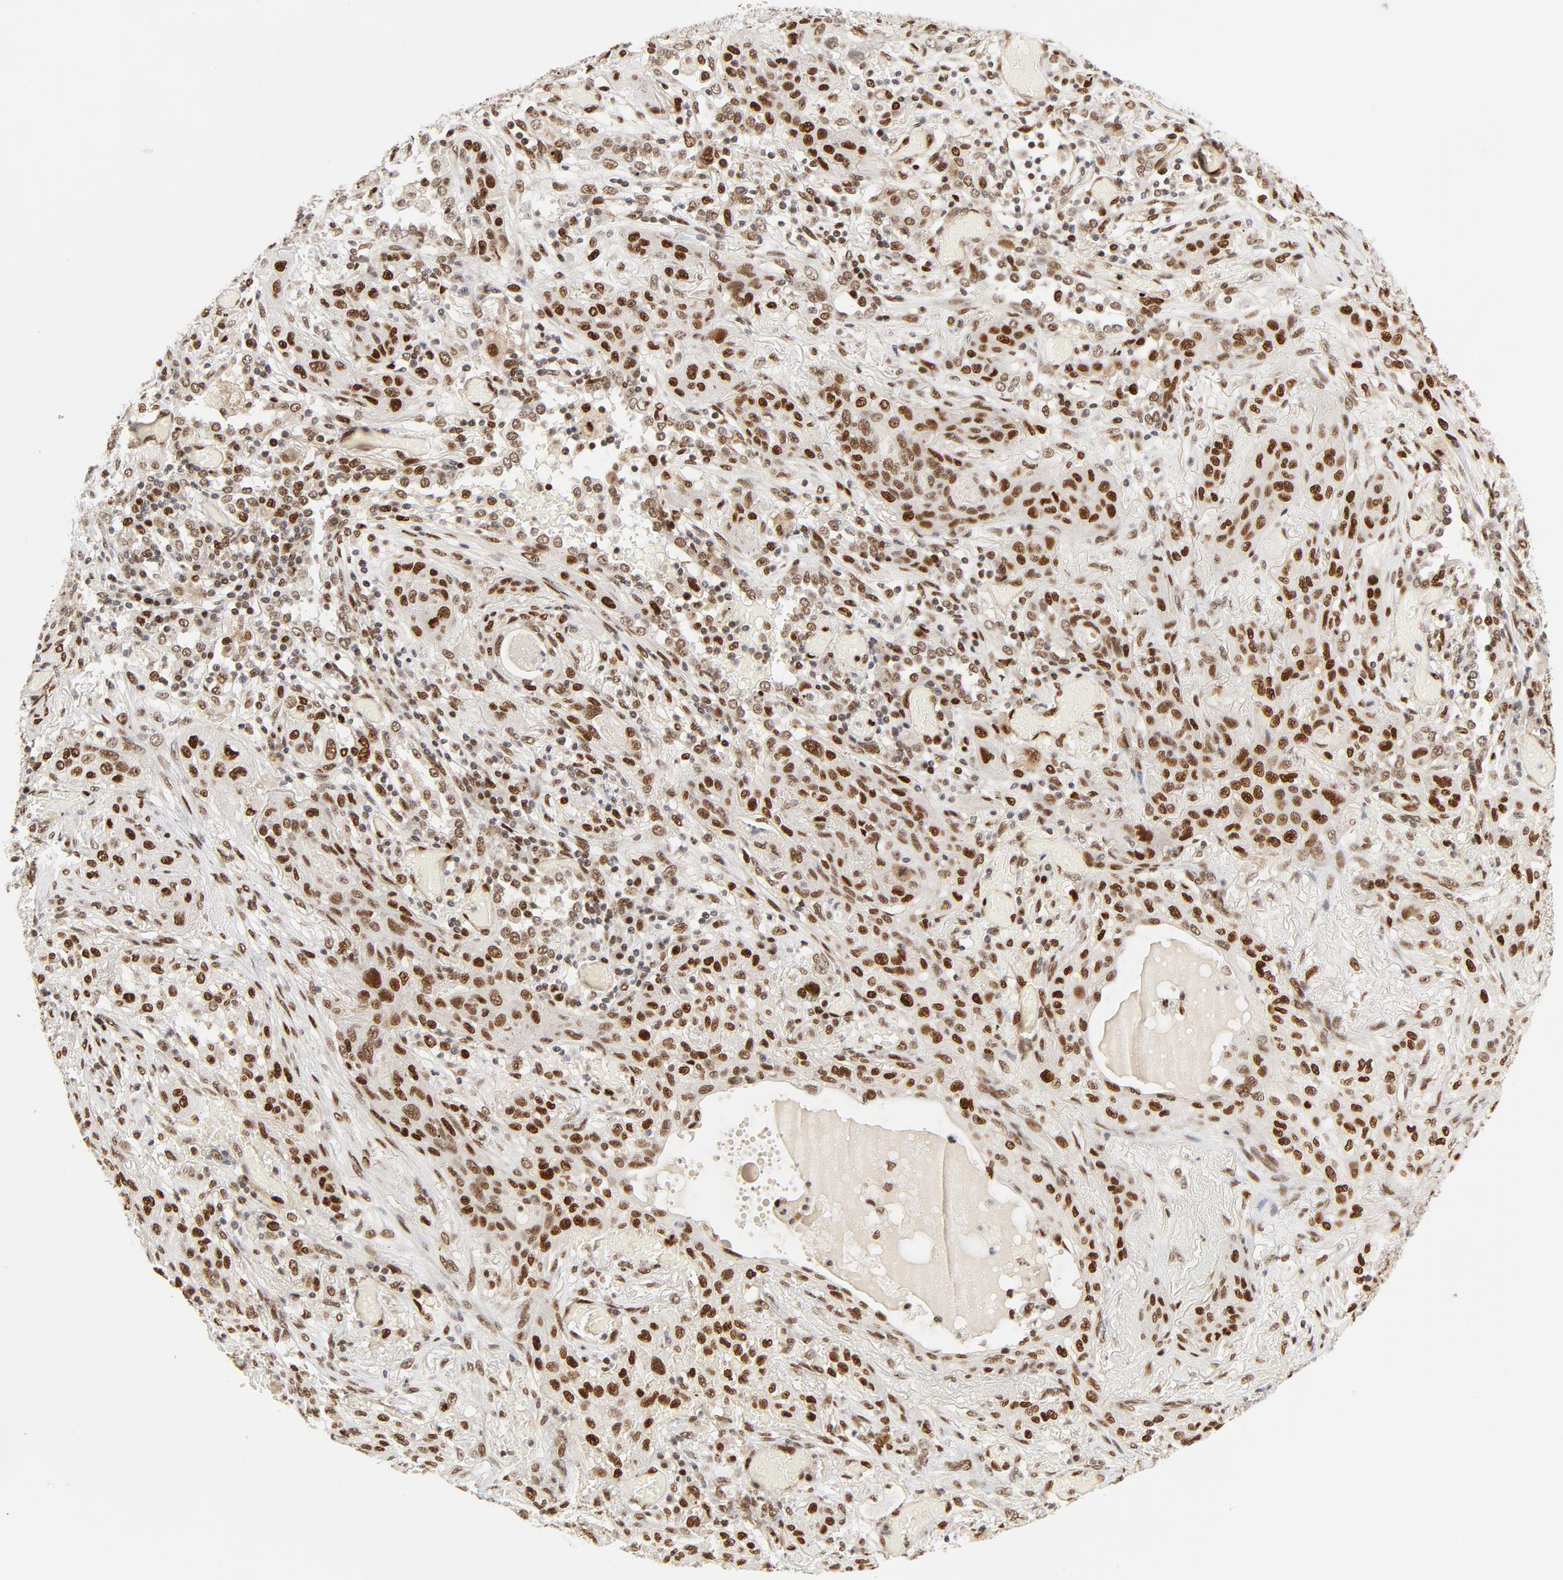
{"staining": {"intensity": "strong", "quantity": "25%-75%", "location": "nuclear"}, "tissue": "lung cancer", "cell_type": "Tumor cells", "image_type": "cancer", "snomed": [{"axis": "morphology", "description": "Squamous cell carcinoma, NOS"}, {"axis": "topography", "description": "Lung"}], "caption": "Protein staining of squamous cell carcinoma (lung) tissue exhibits strong nuclear expression in about 25%-75% of tumor cells.", "gene": "MEF2A", "patient": {"sex": "female", "age": 47}}